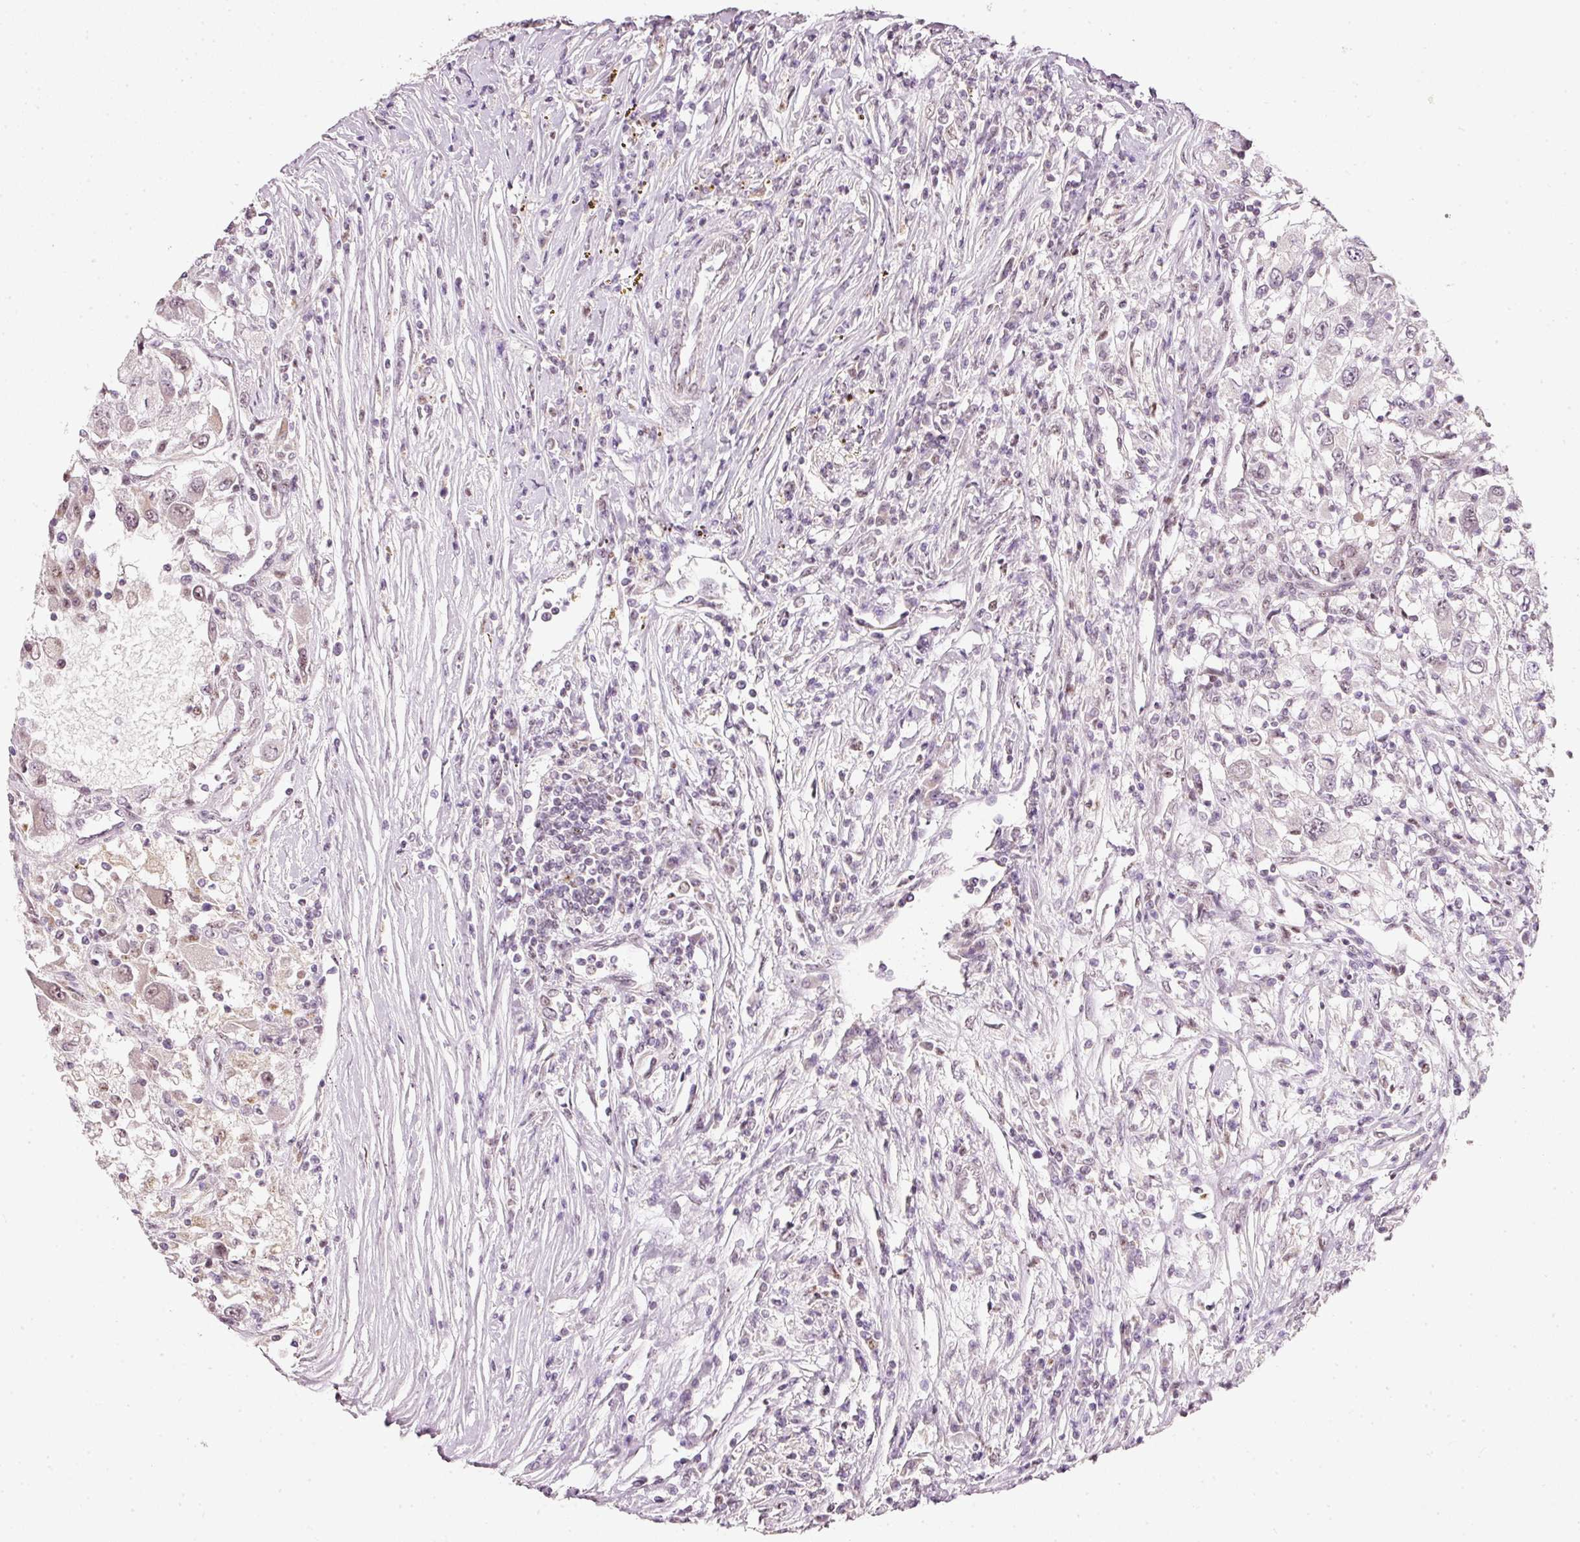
{"staining": {"intensity": "negative", "quantity": "none", "location": "none"}, "tissue": "renal cancer", "cell_type": "Tumor cells", "image_type": "cancer", "snomed": [{"axis": "morphology", "description": "Adenocarcinoma, NOS"}, {"axis": "topography", "description": "Kidney"}], "caption": "DAB (3,3'-diaminobenzidine) immunohistochemical staining of human adenocarcinoma (renal) displays no significant expression in tumor cells.", "gene": "FSTL3", "patient": {"sex": "female", "age": 67}}